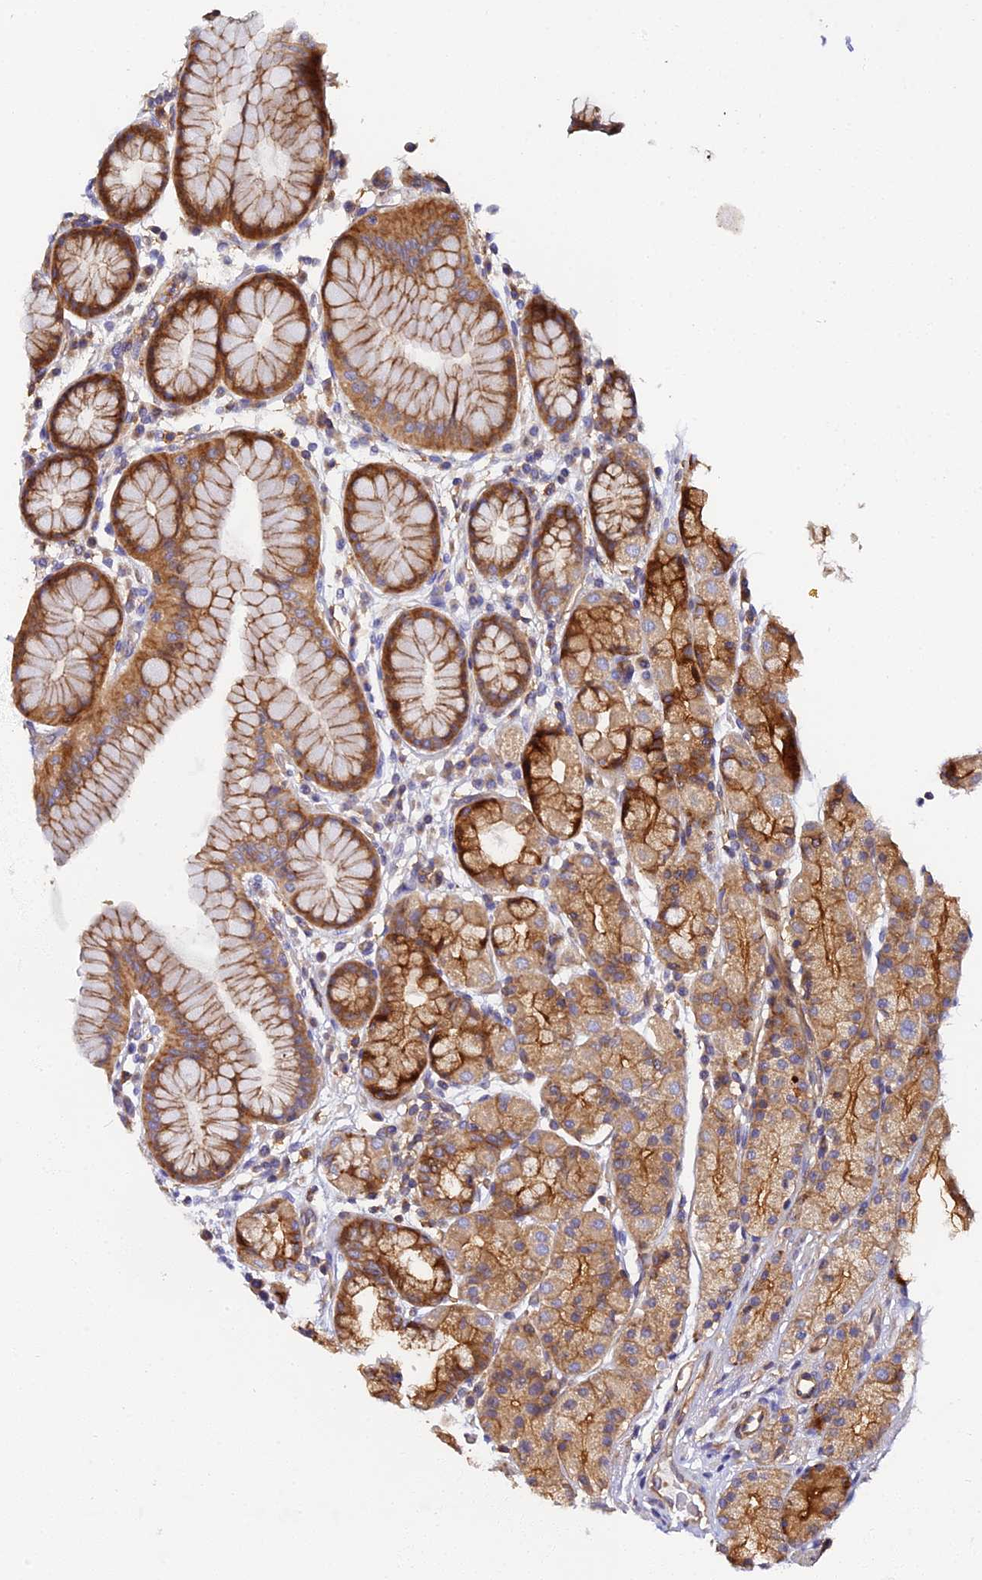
{"staining": {"intensity": "moderate", "quantity": ">75%", "location": "cytoplasmic/membranous"}, "tissue": "stomach", "cell_type": "Glandular cells", "image_type": "normal", "snomed": [{"axis": "morphology", "description": "Normal tissue, NOS"}, {"axis": "topography", "description": "Stomach, upper"}], "caption": "Immunohistochemical staining of normal human stomach reveals medium levels of moderate cytoplasmic/membranous positivity in about >75% of glandular cells.", "gene": "GNG5B", "patient": {"sex": "male", "age": 47}}